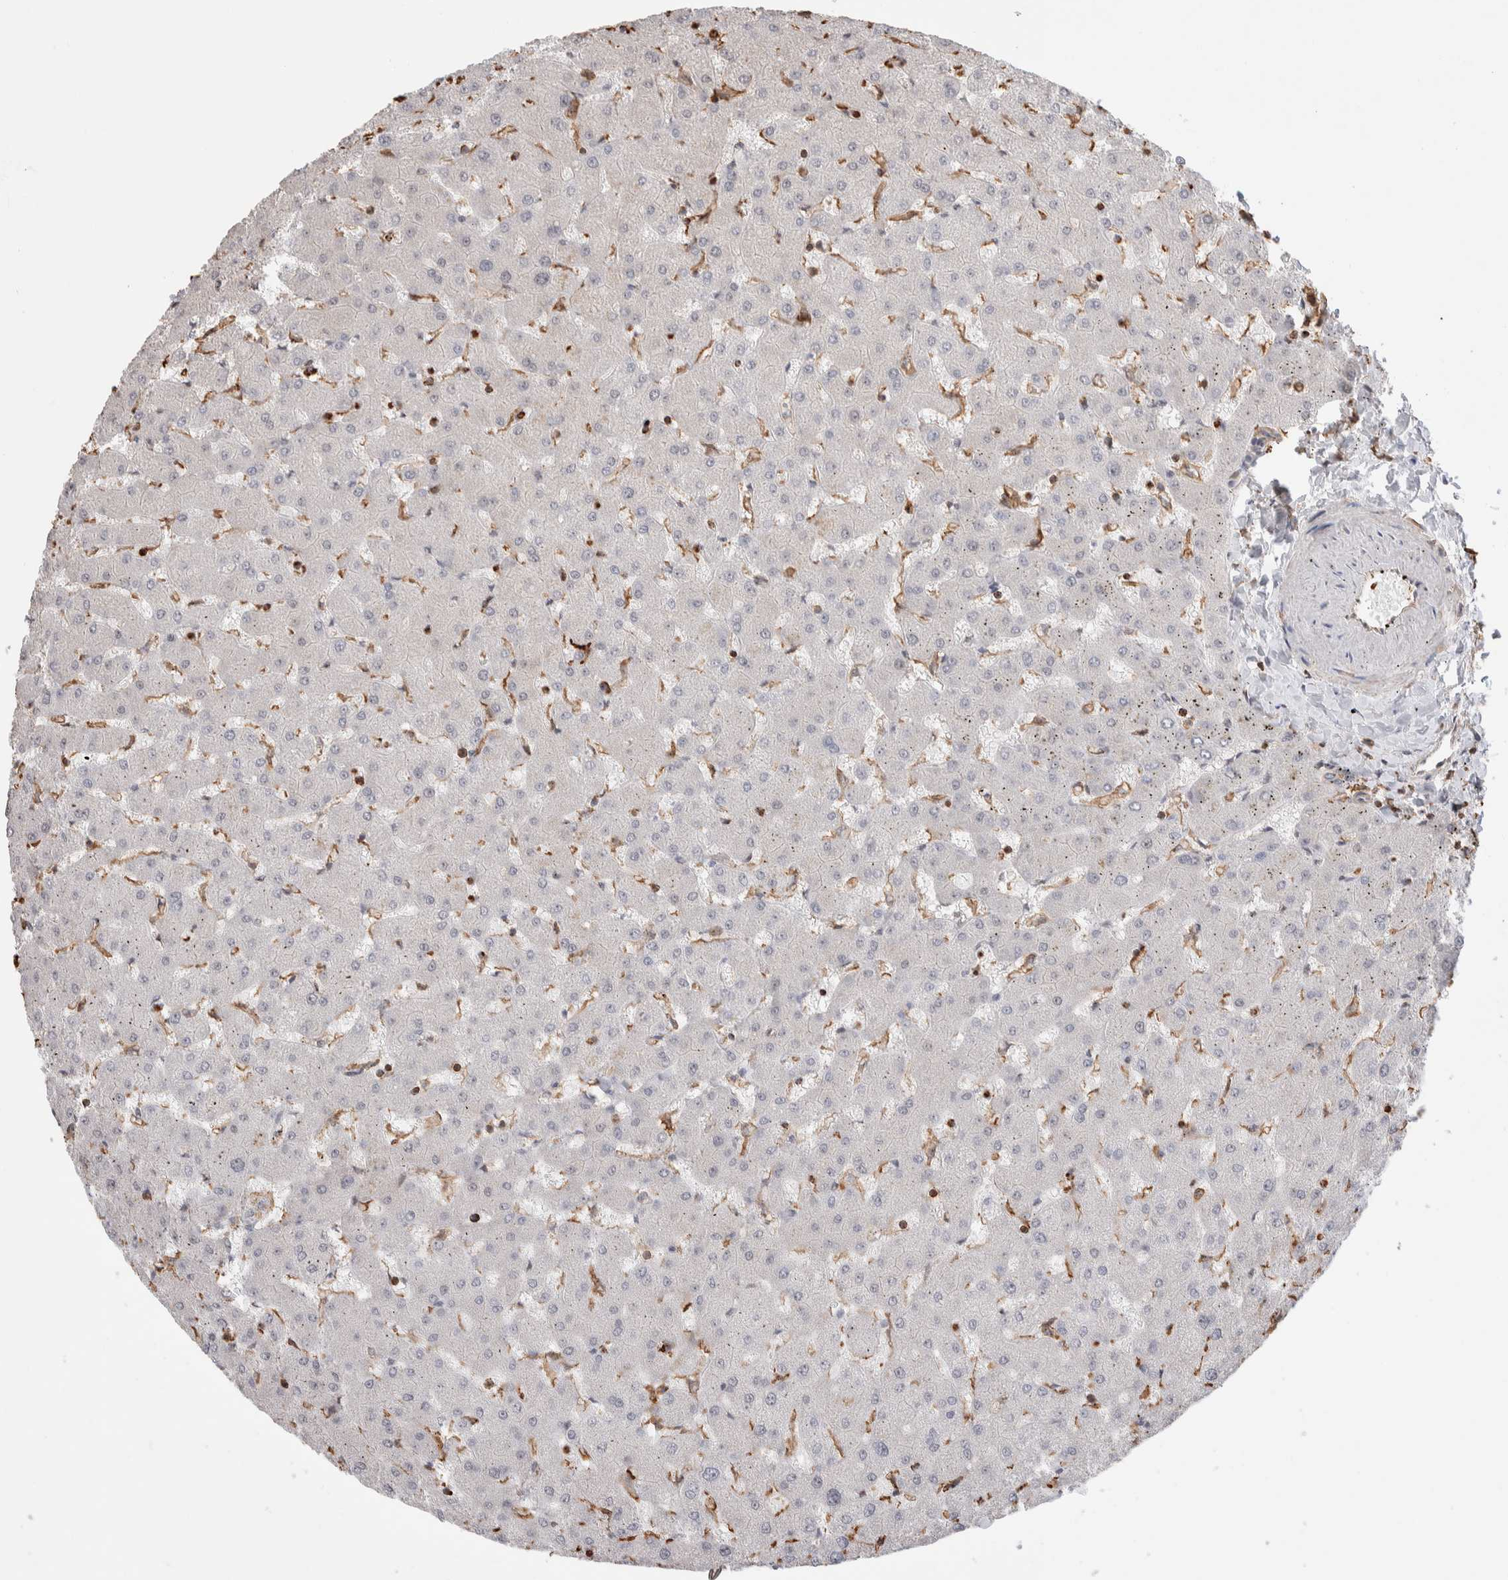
{"staining": {"intensity": "moderate", "quantity": ">75%", "location": "cytoplasmic/membranous"}, "tissue": "liver", "cell_type": "Cholangiocytes", "image_type": "normal", "snomed": [{"axis": "morphology", "description": "Normal tissue, NOS"}, {"axis": "topography", "description": "Liver"}], "caption": "Cholangiocytes exhibit moderate cytoplasmic/membranous expression in approximately >75% of cells in normal liver.", "gene": "ZNF704", "patient": {"sex": "female", "age": 63}}